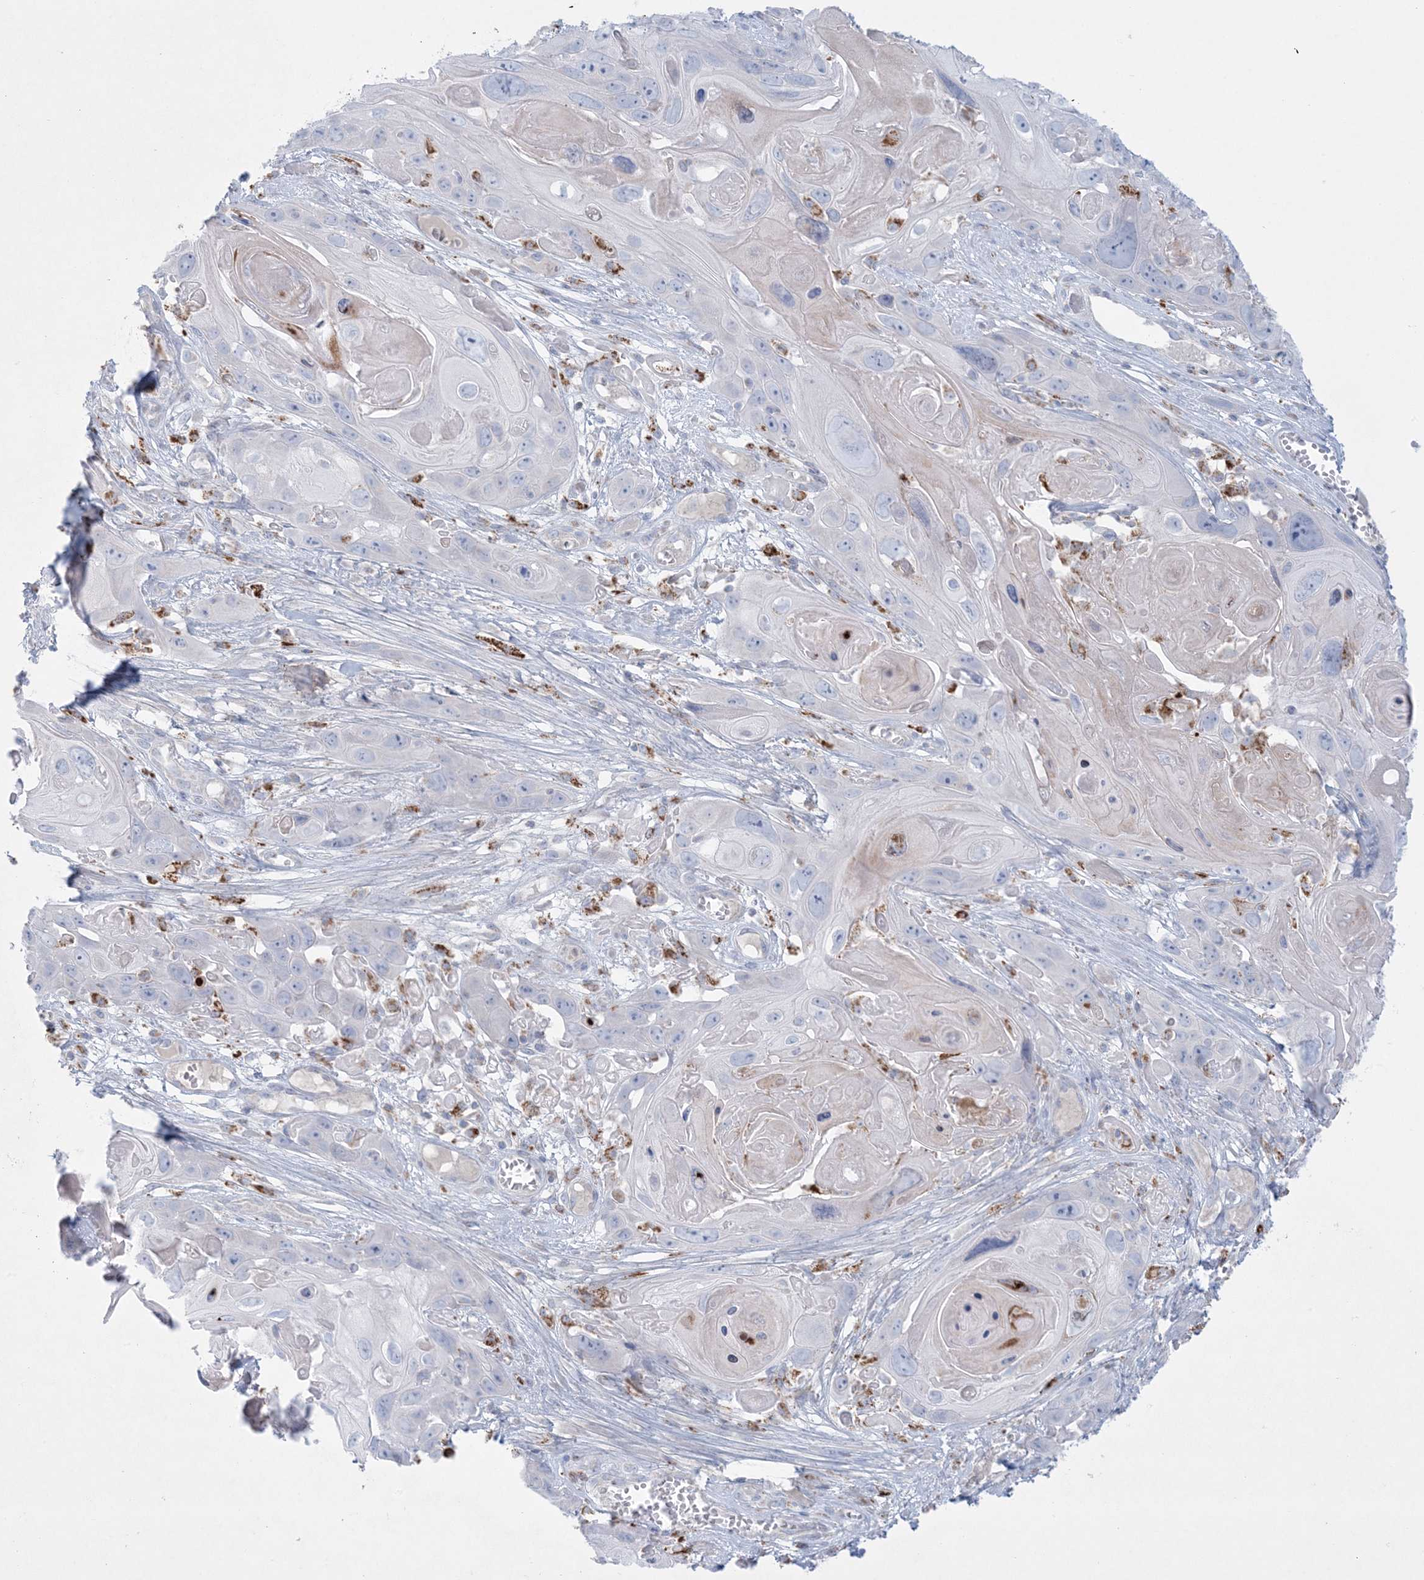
{"staining": {"intensity": "negative", "quantity": "none", "location": "none"}, "tissue": "skin cancer", "cell_type": "Tumor cells", "image_type": "cancer", "snomed": [{"axis": "morphology", "description": "Squamous cell carcinoma, NOS"}, {"axis": "topography", "description": "Skin"}], "caption": "The micrograph demonstrates no staining of tumor cells in skin cancer (squamous cell carcinoma). (Brightfield microscopy of DAB (3,3'-diaminobenzidine) IHC at high magnification).", "gene": "KCTD6", "patient": {"sex": "male", "age": 55}}